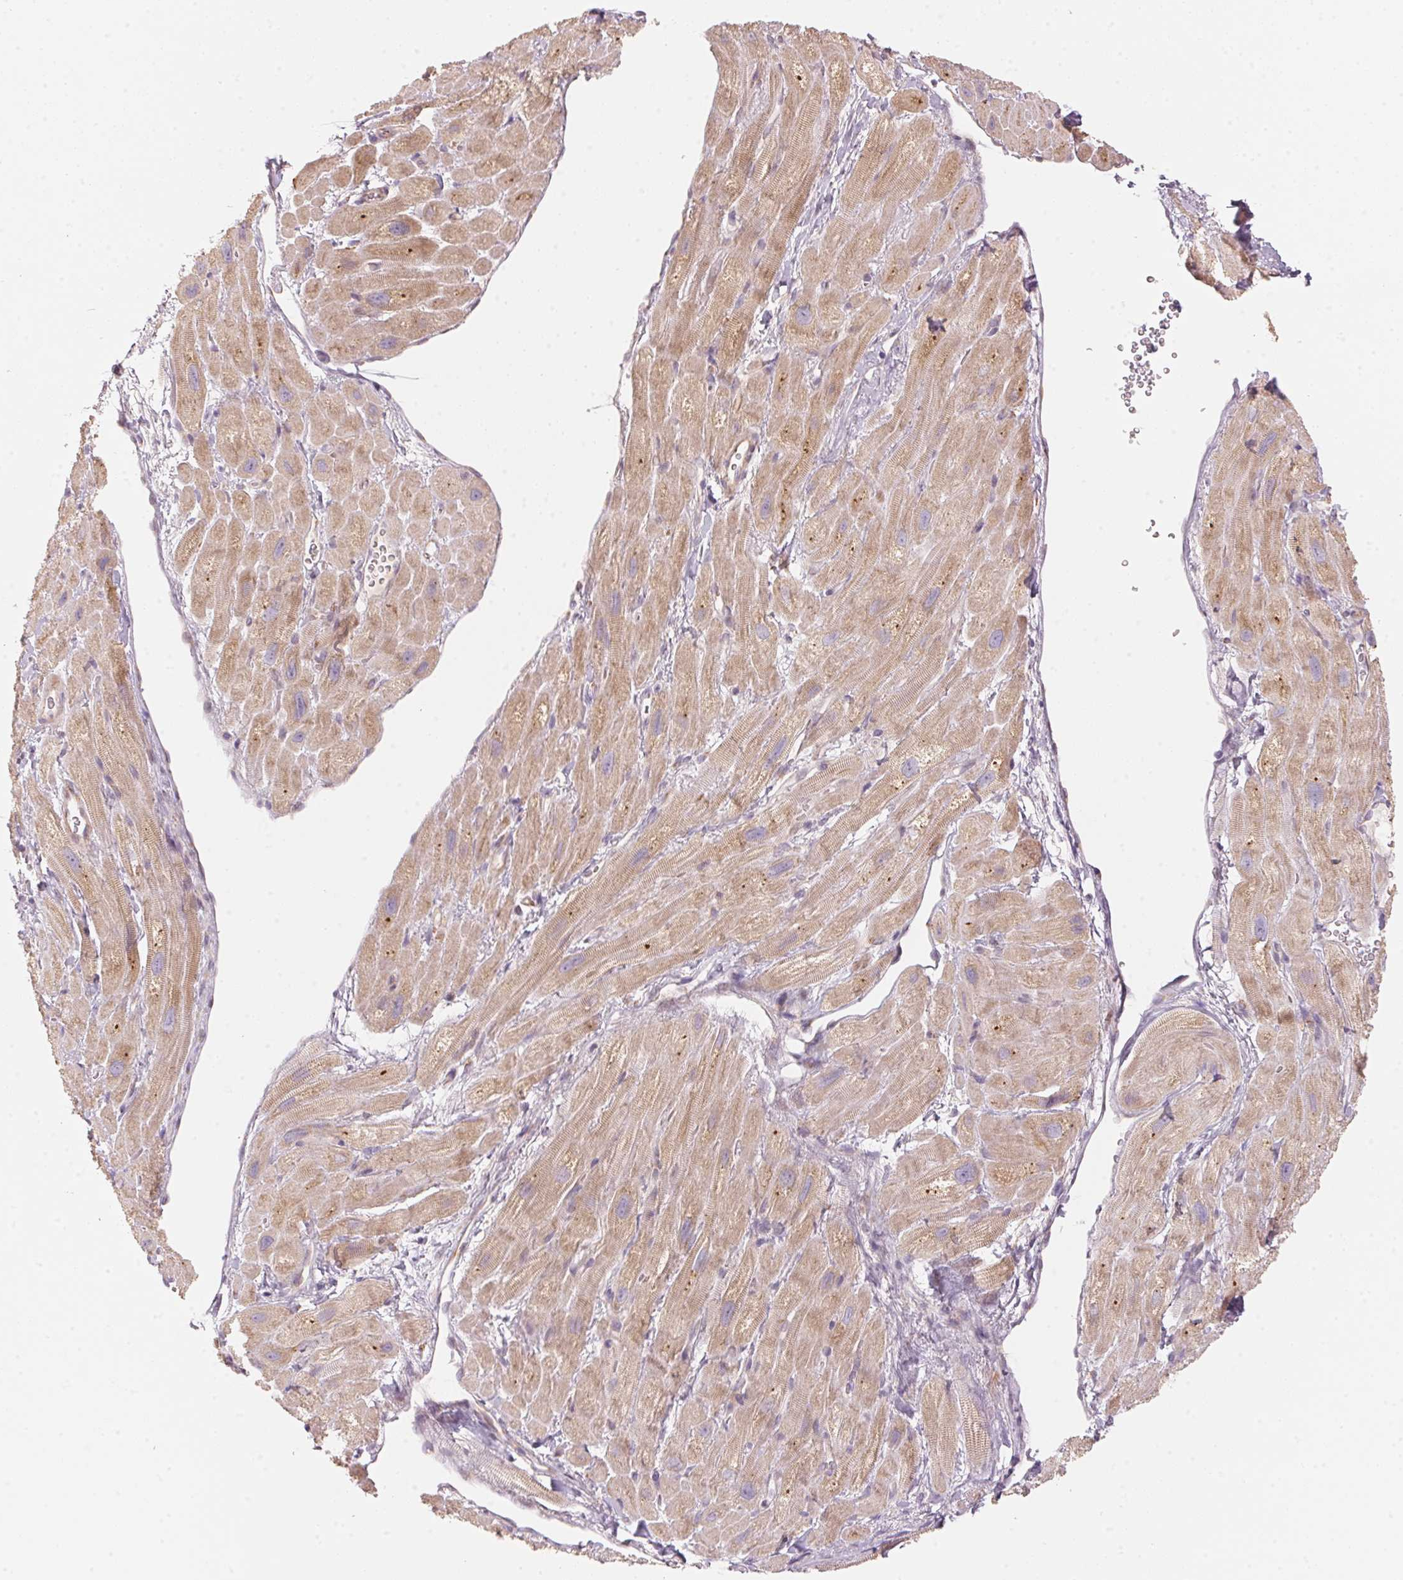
{"staining": {"intensity": "moderate", "quantity": ">75%", "location": "cytoplasmic/membranous"}, "tissue": "heart muscle", "cell_type": "Cardiomyocytes", "image_type": "normal", "snomed": [{"axis": "morphology", "description": "Normal tissue, NOS"}, {"axis": "topography", "description": "Heart"}], "caption": "An IHC micrograph of normal tissue is shown. Protein staining in brown shows moderate cytoplasmic/membranous positivity in heart muscle within cardiomyocytes.", "gene": "BLOC1S2", "patient": {"sex": "female", "age": 62}}